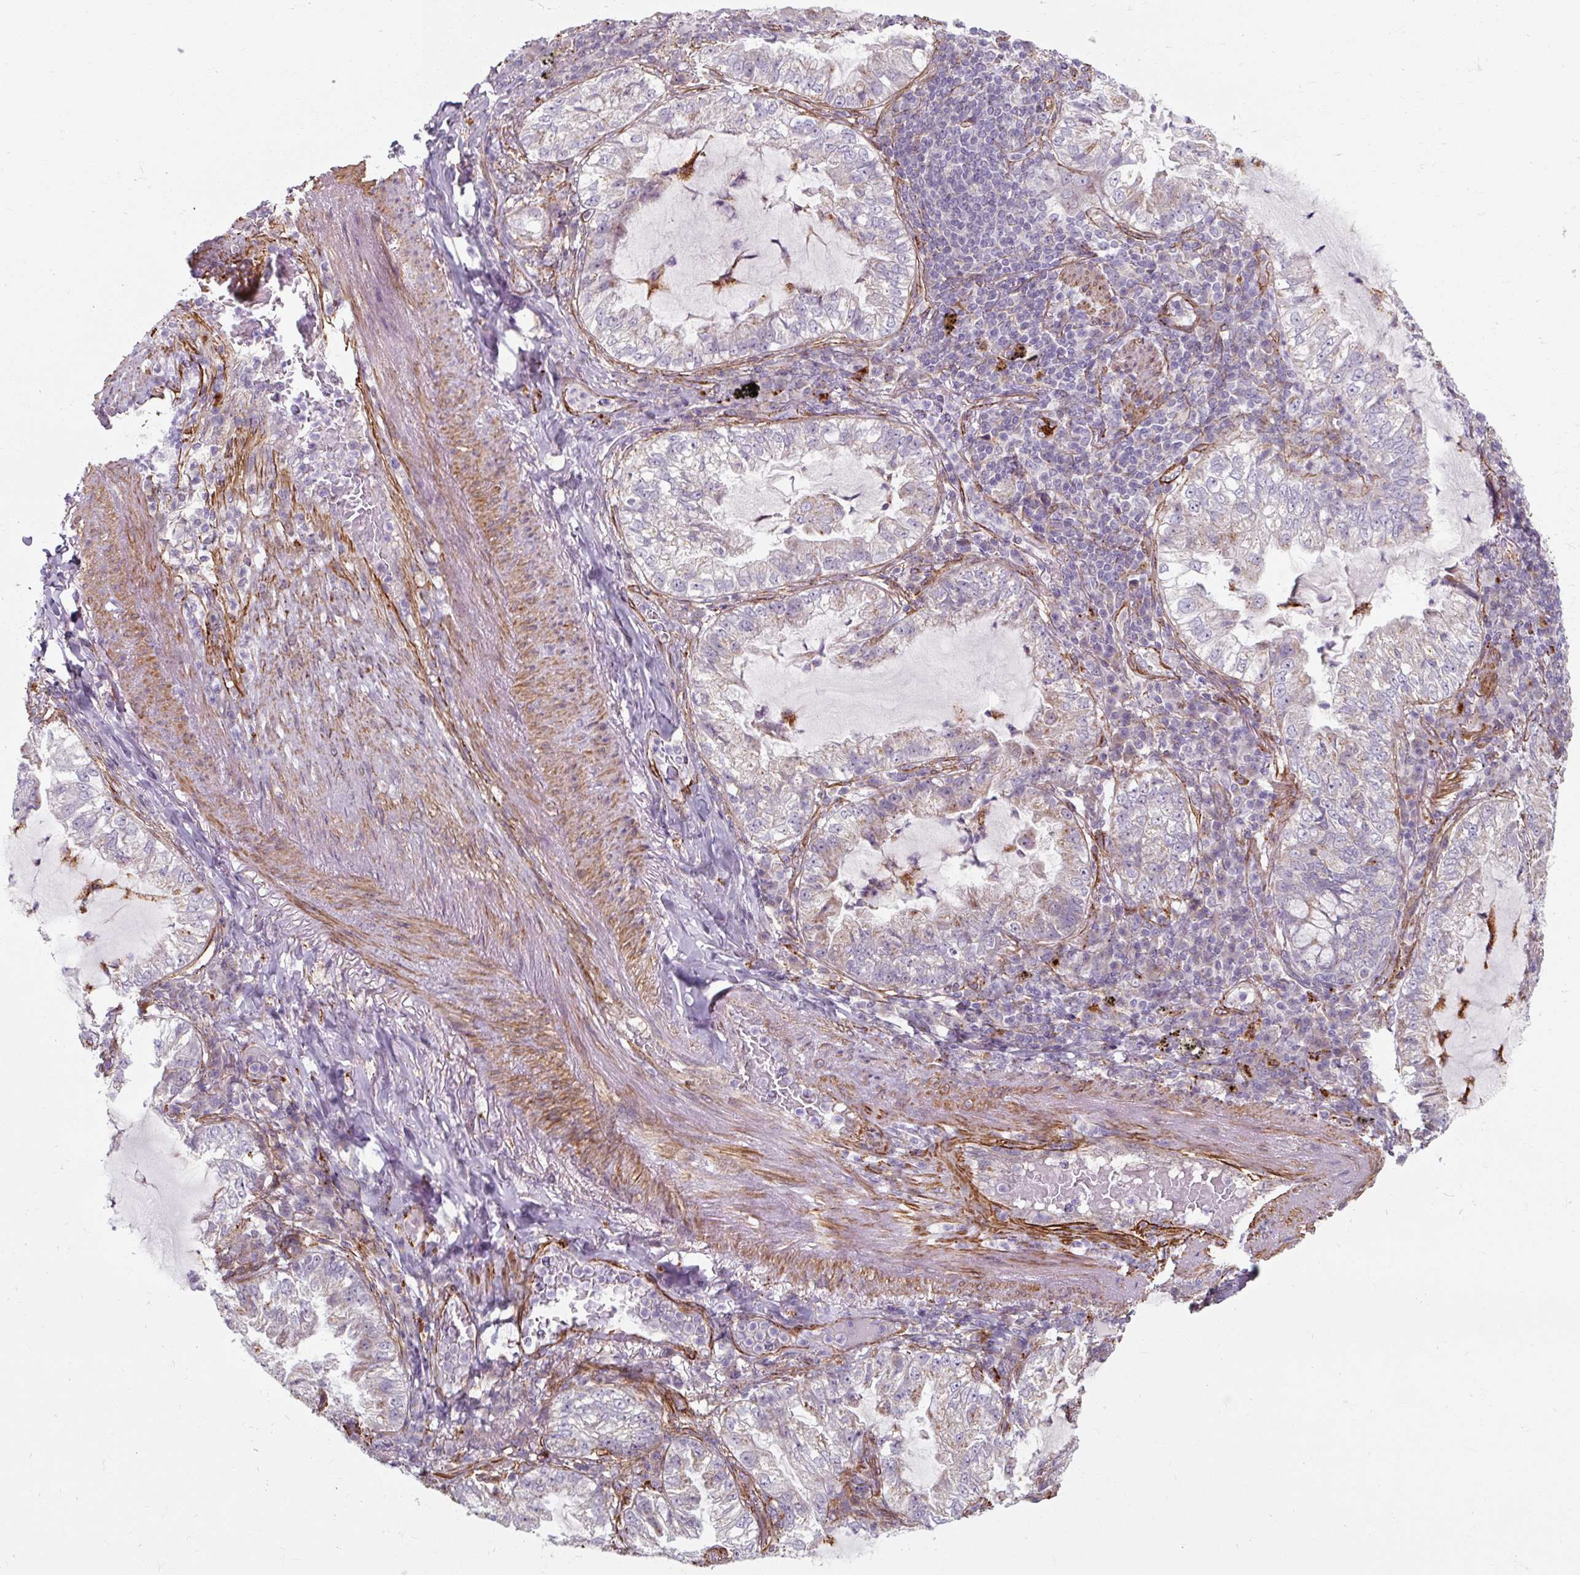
{"staining": {"intensity": "negative", "quantity": "none", "location": "none"}, "tissue": "lung cancer", "cell_type": "Tumor cells", "image_type": "cancer", "snomed": [{"axis": "morphology", "description": "Adenocarcinoma, NOS"}, {"axis": "topography", "description": "Lung"}], "caption": "Lung cancer stained for a protein using immunohistochemistry (IHC) demonstrates no staining tumor cells.", "gene": "MRPS5", "patient": {"sex": "female", "age": 73}}